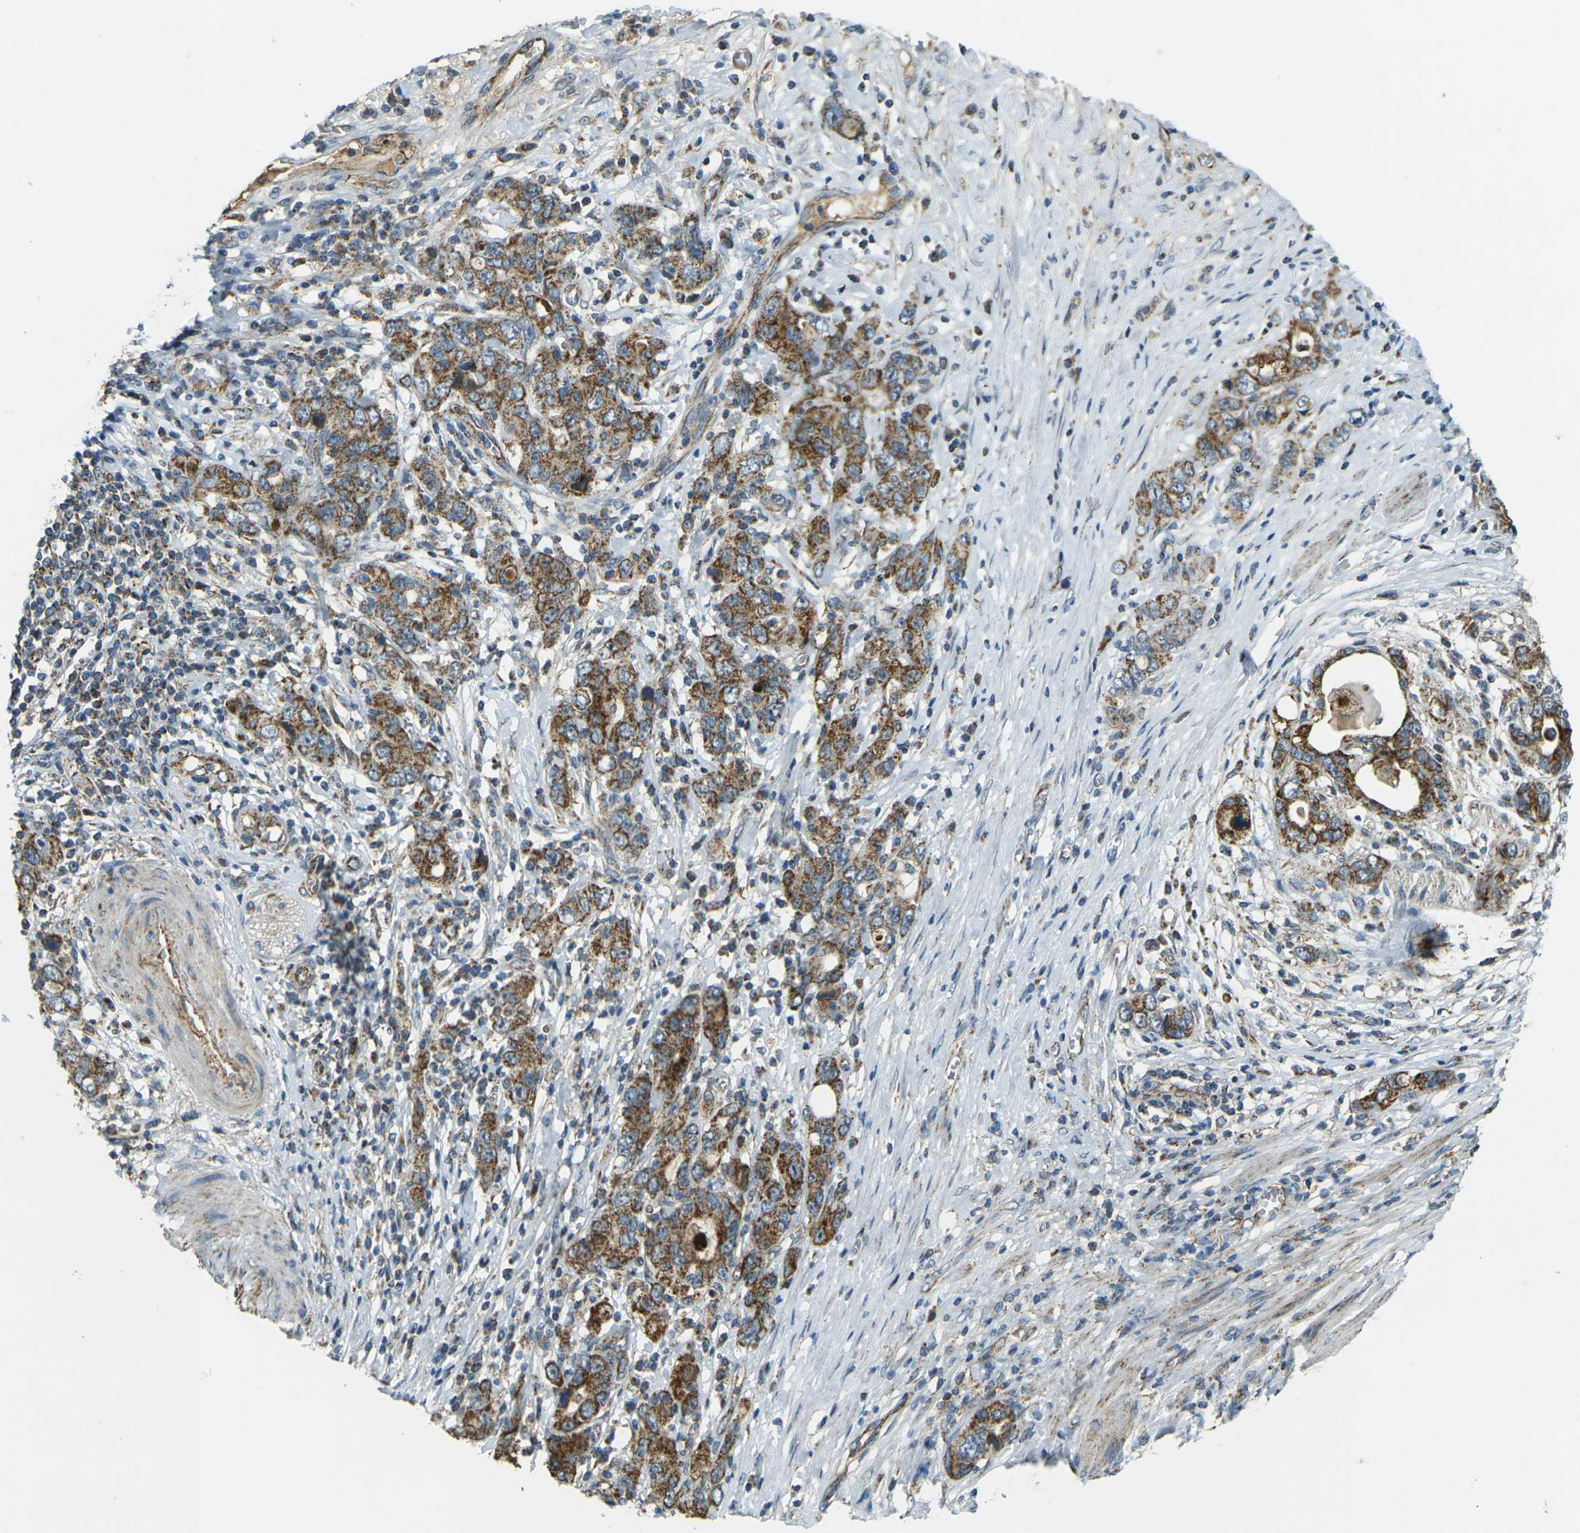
{"staining": {"intensity": "strong", "quantity": ">75%", "location": "cytoplasmic/membranous"}, "tissue": "stomach cancer", "cell_type": "Tumor cells", "image_type": "cancer", "snomed": [{"axis": "morphology", "description": "Adenocarcinoma, NOS"}, {"axis": "topography", "description": "Stomach, lower"}], "caption": "Immunohistochemistry (IHC) micrograph of stomach adenocarcinoma stained for a protein (brown), which displays high levels of strong cytoplasmic/membranous staining in about >75% of tumor cells.", "gene": "IGF1R", "patient": {"sex": "female", "age": 93}}